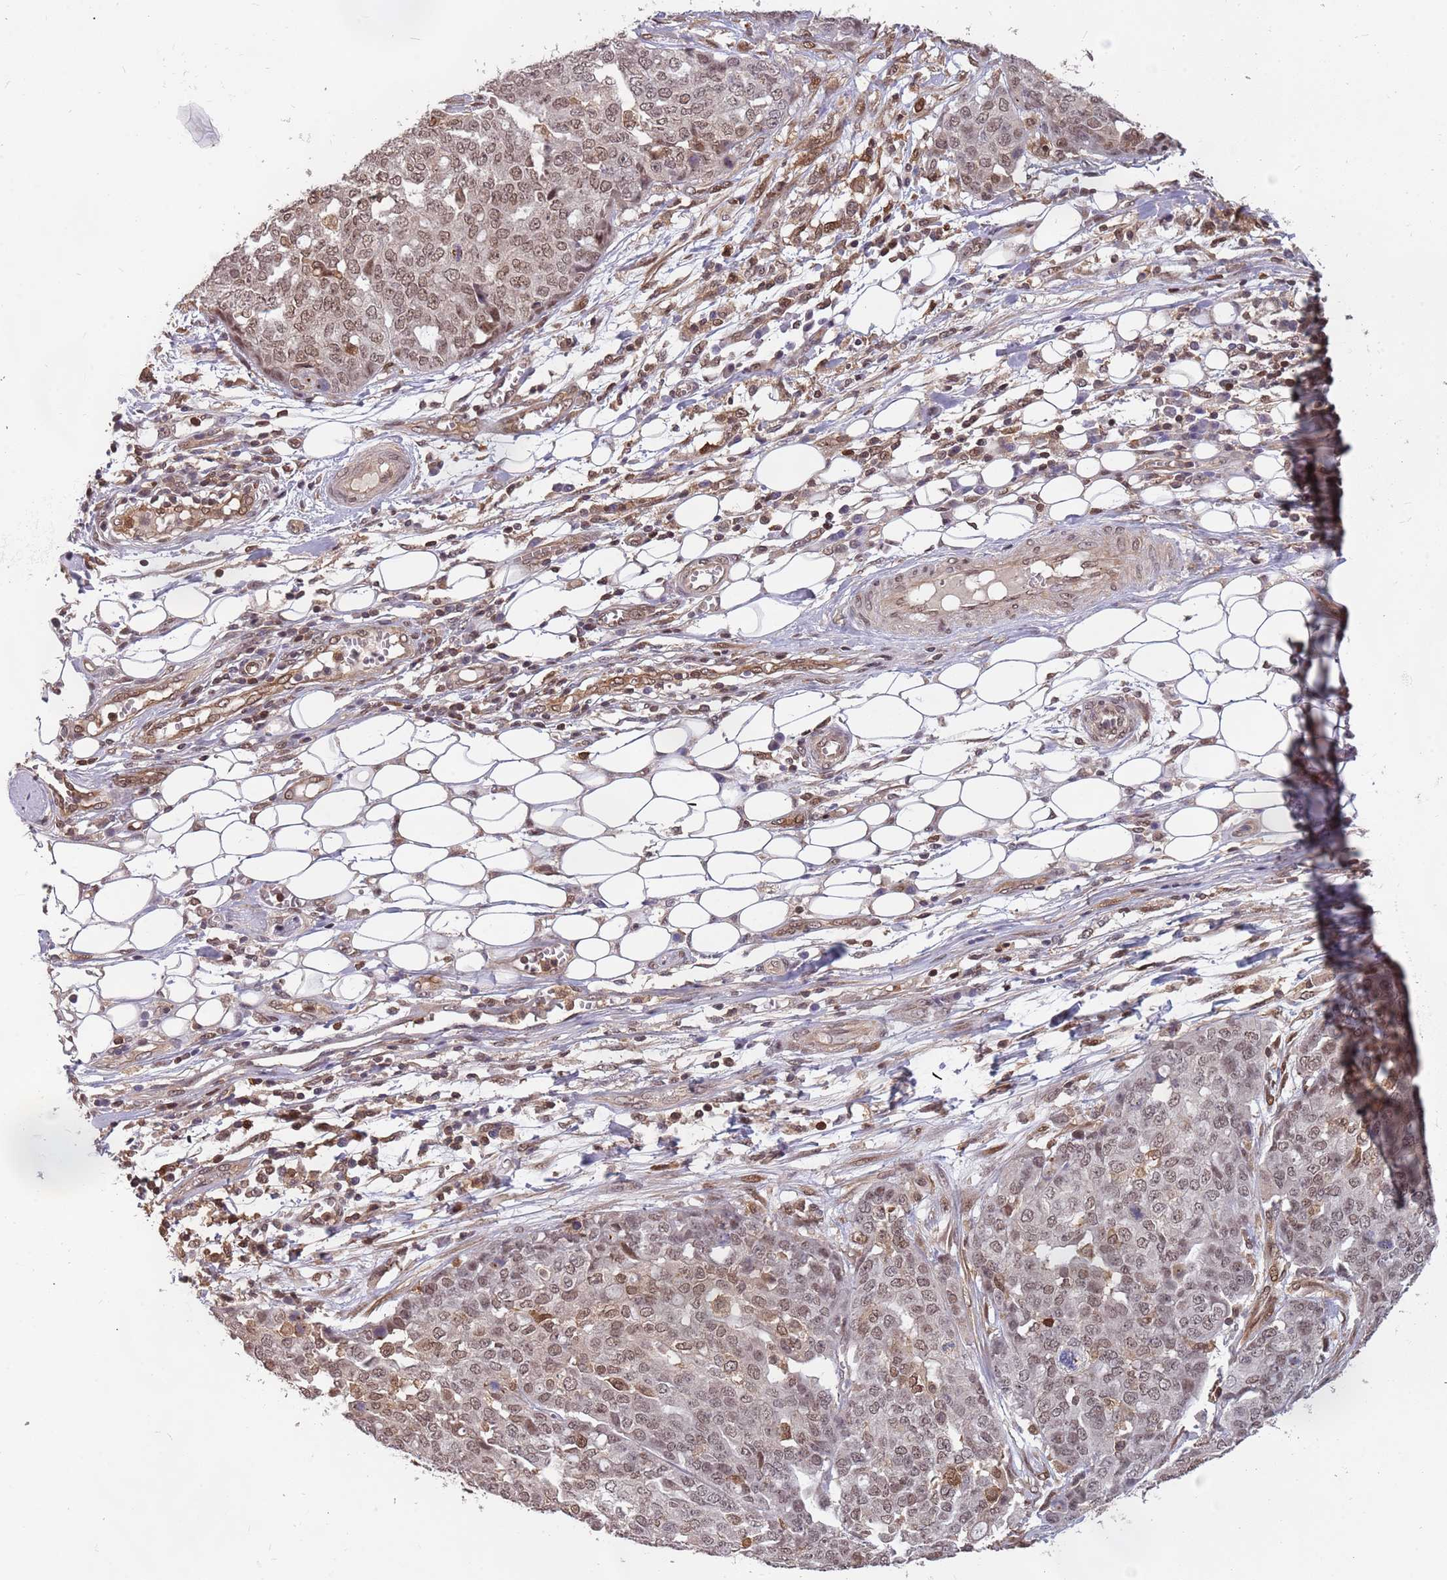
{"staining": {"intensity": "moderate", "quantity": ">75%", "location": "nuclear"}, "tissue": "ovarian cancer", "cell_type": "Tumor cells", "image_type": "cancer", "snomed": [{"axis": "morphology", "description": "Cystadenocarcinoma, serous, NOS"}, {"axis": "topography", "description": "Soft tissue"}, {"axis": "topography", "description": "Ovary"}], "caption": "An image of human ovarian serous cystadenocarcinoma stained for a protein shows moderate nuclear brown staining in tumor cells.", "gene": "GBP2", "patient": {"sex": "female", "age": 57}}